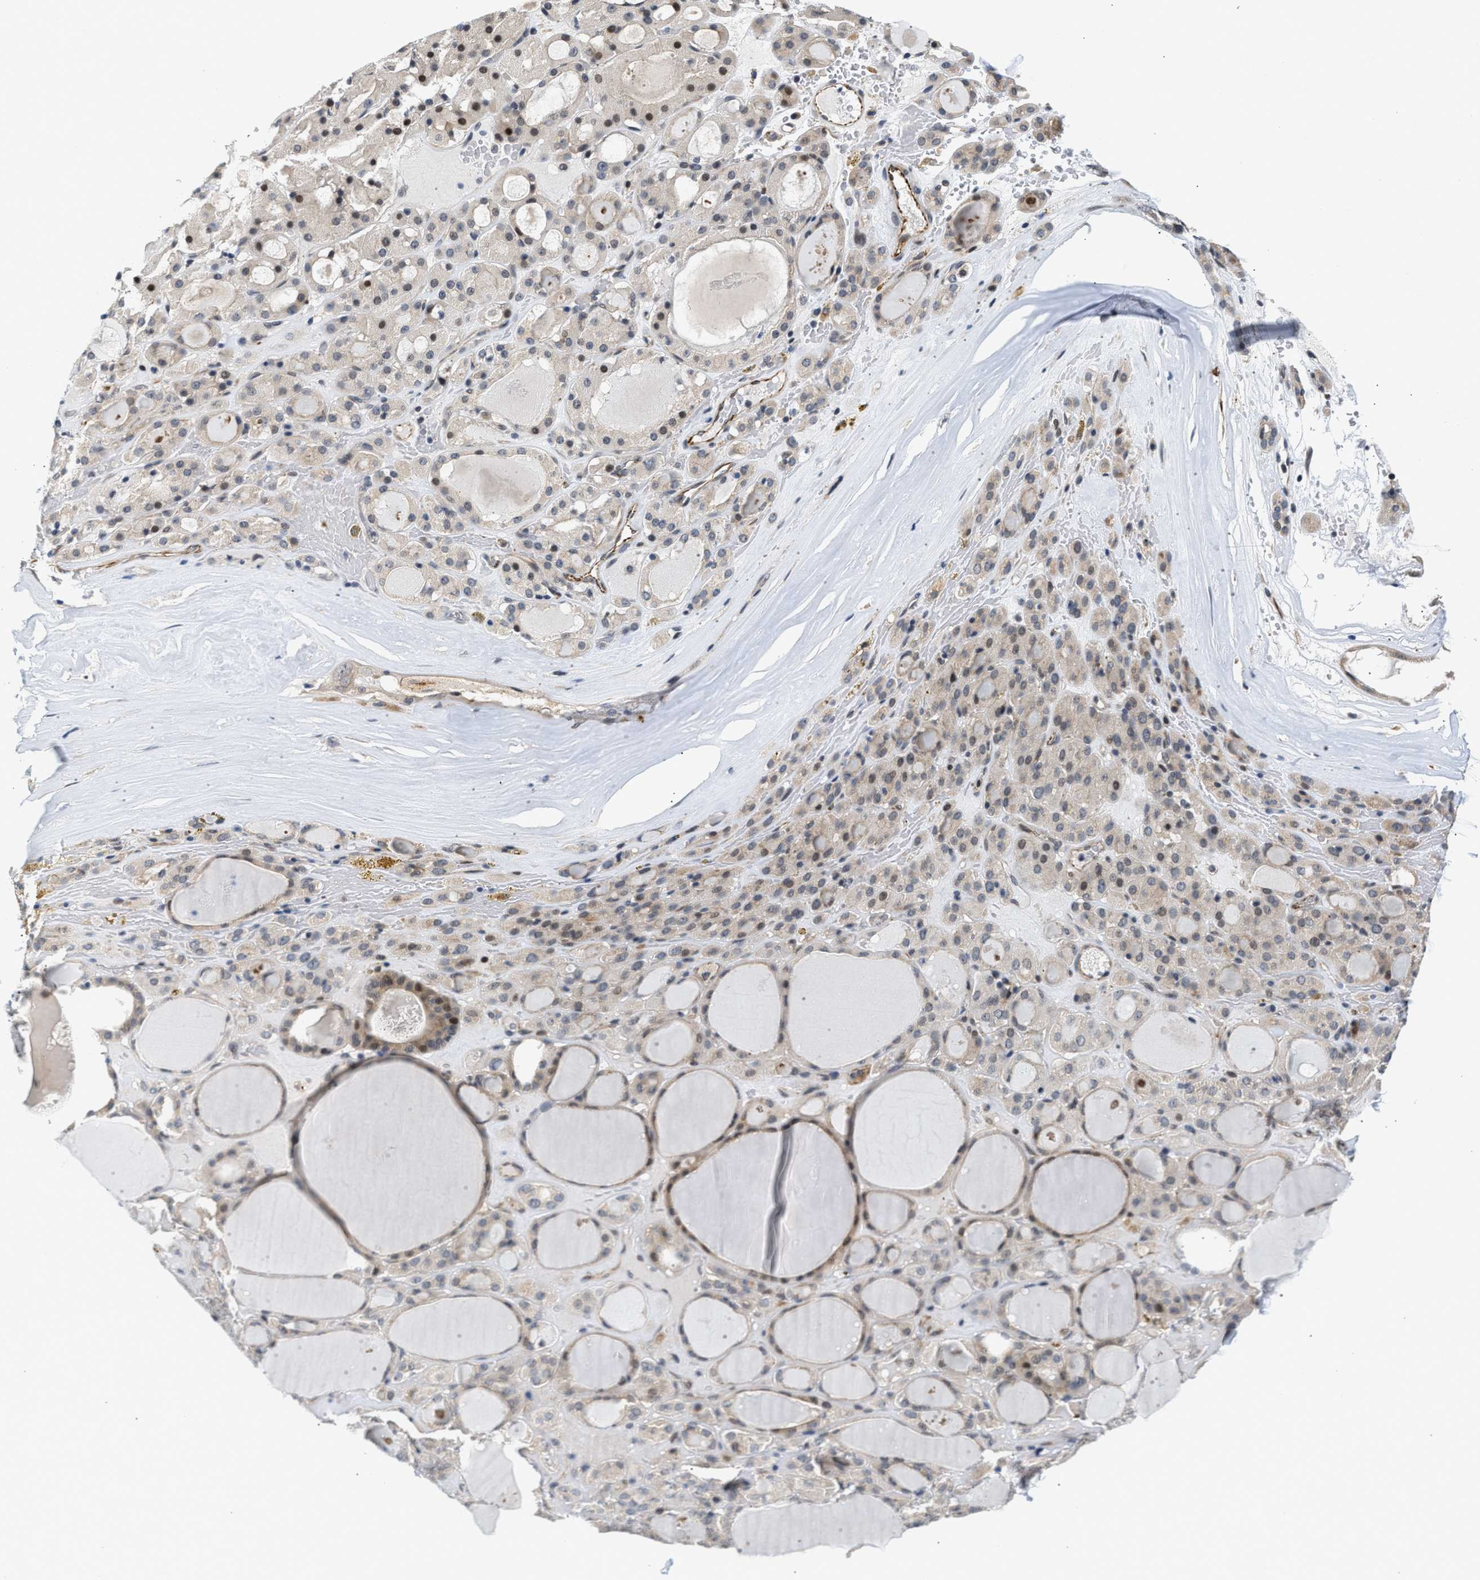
{"staining": {"intensity": "moderate", "quantity": "25%-75%", "location": "cytoplasmic/membranous,nuclear"}, "tissue": "thyroid gland", "cell_type": "Glandular cells", "image_type": "normal", "snomed": [{"axis": "morphology", "description": "Normal tissue, NOS"}, {"axis": "morphology", "description": "Carcinoma, NOS"}, {"axis": "topography", "description": "Thyroid gland"}], "caption": "A photomicrograph of human thyroid gland stained for a protein exhibits moderate cytoplasmic/membranous,nuclear brown staining in glandular cells. The staining was performed using DAB (3,3'-diaminobenzidine), with brown indicating positive protein expression. Nuclei are stained blue with hematoxylin.", "gene": "PPM1H", "patient": {"sex": "female", "age": 86}}